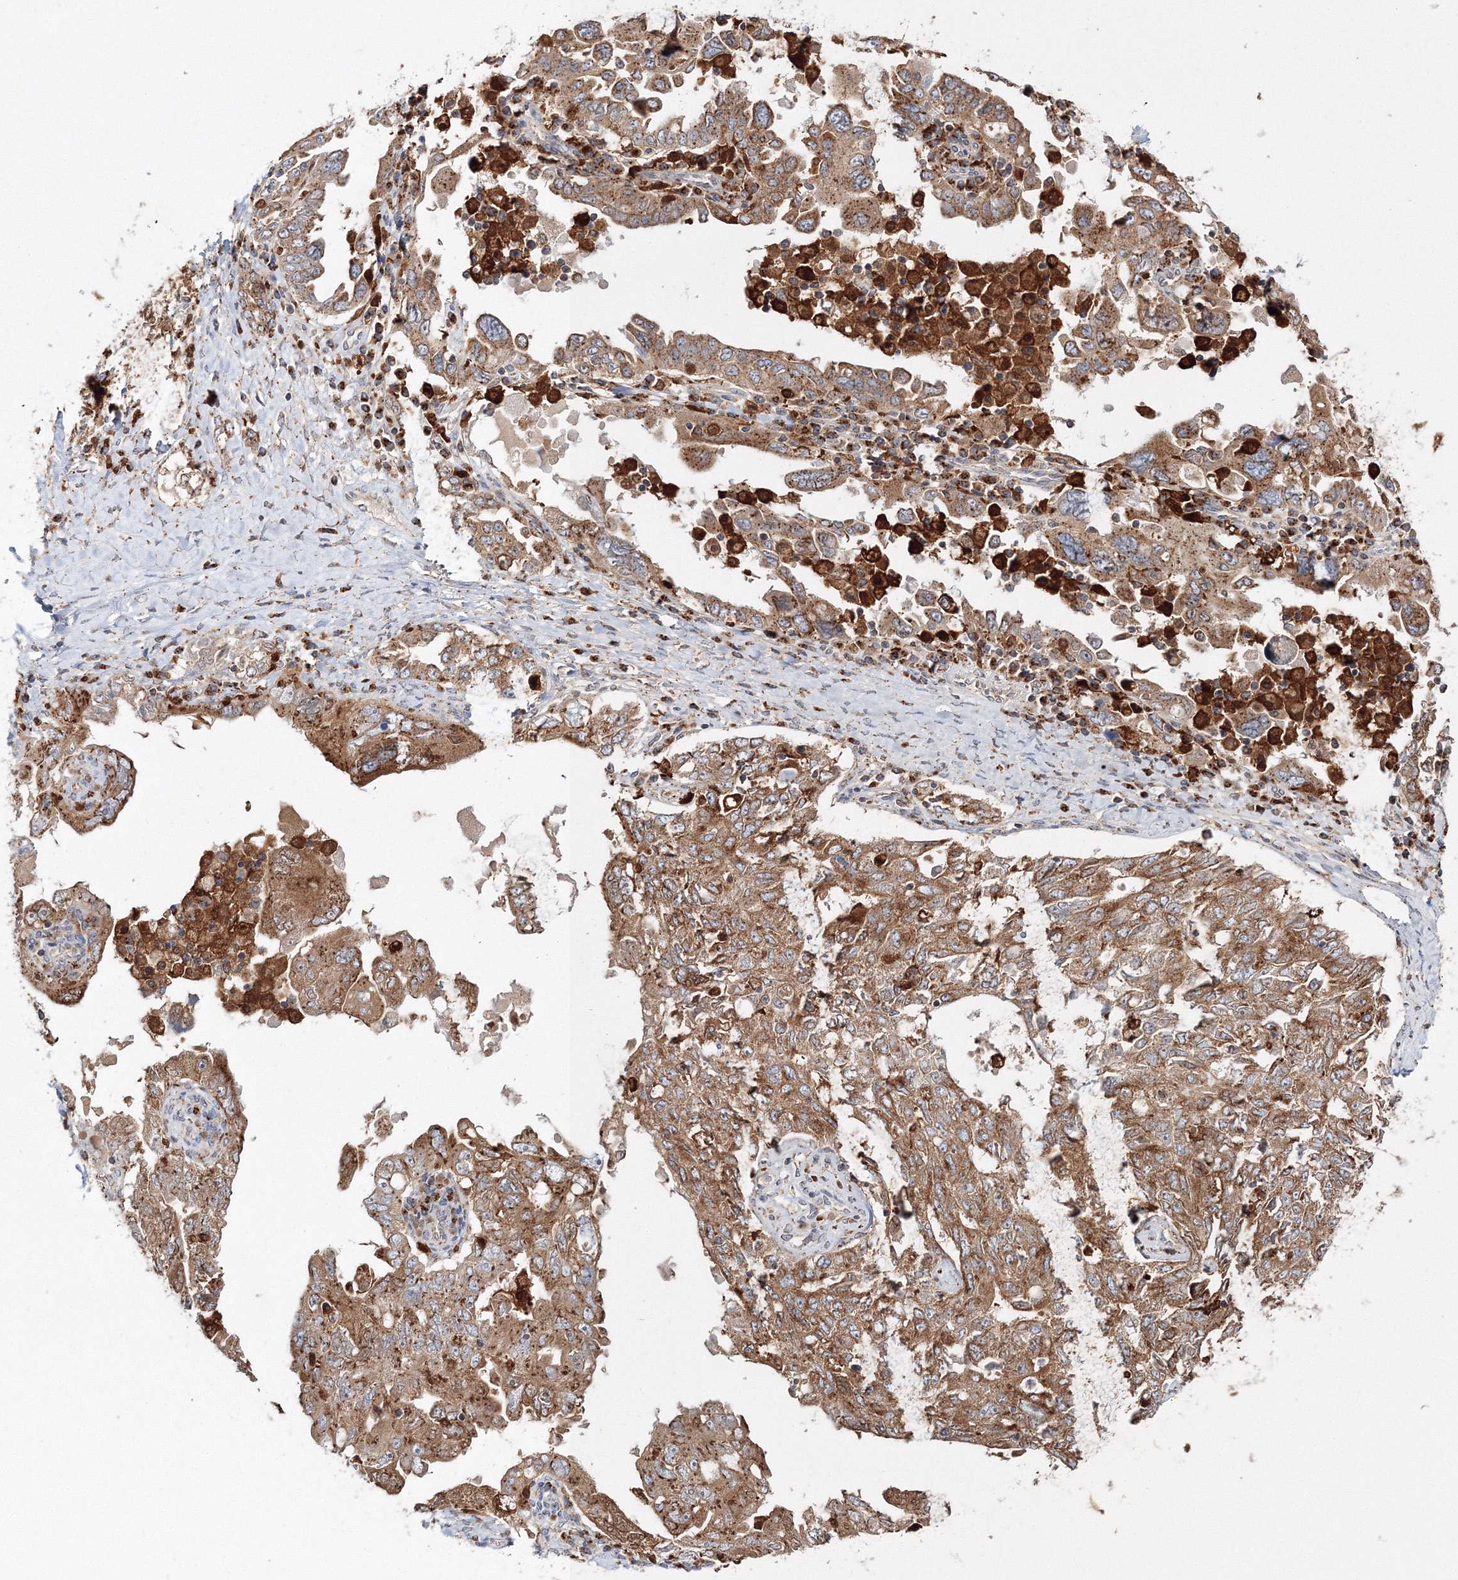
{"staining": {"intensity": "moderate", "quantity": ">75%", "location": "cytoplasmic/membranous"}, "tissue": "ovarian cancer", "cell_type": "Tumor cells", "image_type": "cancer", "snomed": [{"axis": "morphology", "description": "Carcinoma, endometroid"}, {"axis": "topography", "description": "Ovary"}], "caption": "Ovarian endometroid carcinoma stained with immunohistochemistry reveals moderate cytoplasmic/membranous expression in approximately >75% of tumor cells.", "gene": "ARCN1", "patient": {"sex": "female", "age": 62}}